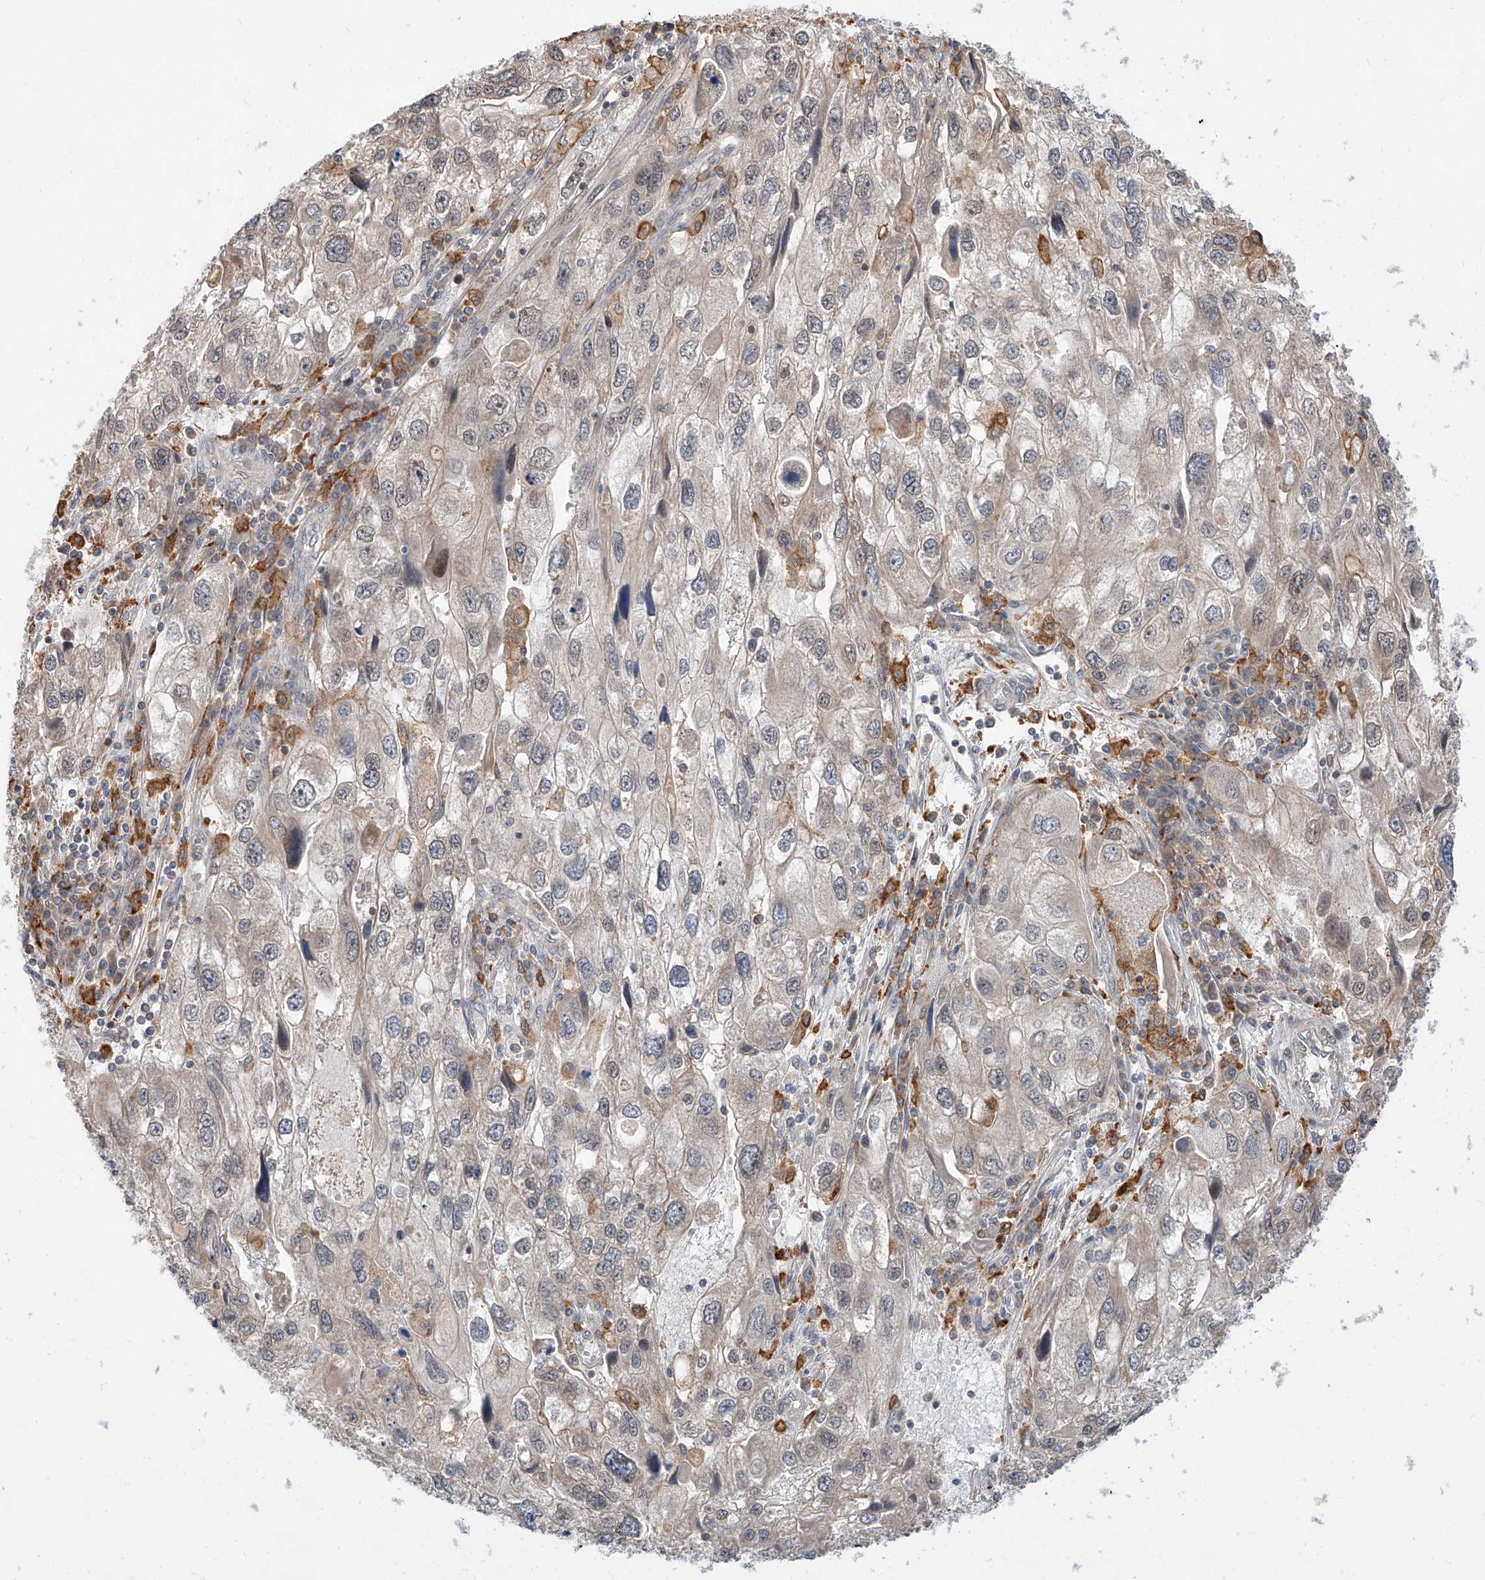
{"staining": {"intensity": "moderate", "quantity": "<25%", "location": "cytoplasmic/membranous"}, "tissue": "endometrial cancer", "cell_type": "Tumor cells", "image_type": "cancer", "snomed": [{"axis": "morphology", "description": "Adenocarcinoma, NOS"}, {"axis": "topography", "description": "Endometrium"}], "caption": "Human endometrial cancer (adenocarcinoma) stained with a brown dye exhibits moderate cytoplasmic/membranous positive positivity in approximately <25% of tumor cells.", "gene": "DIRAS3", "patient": {"sex": "female", "age": 49}}